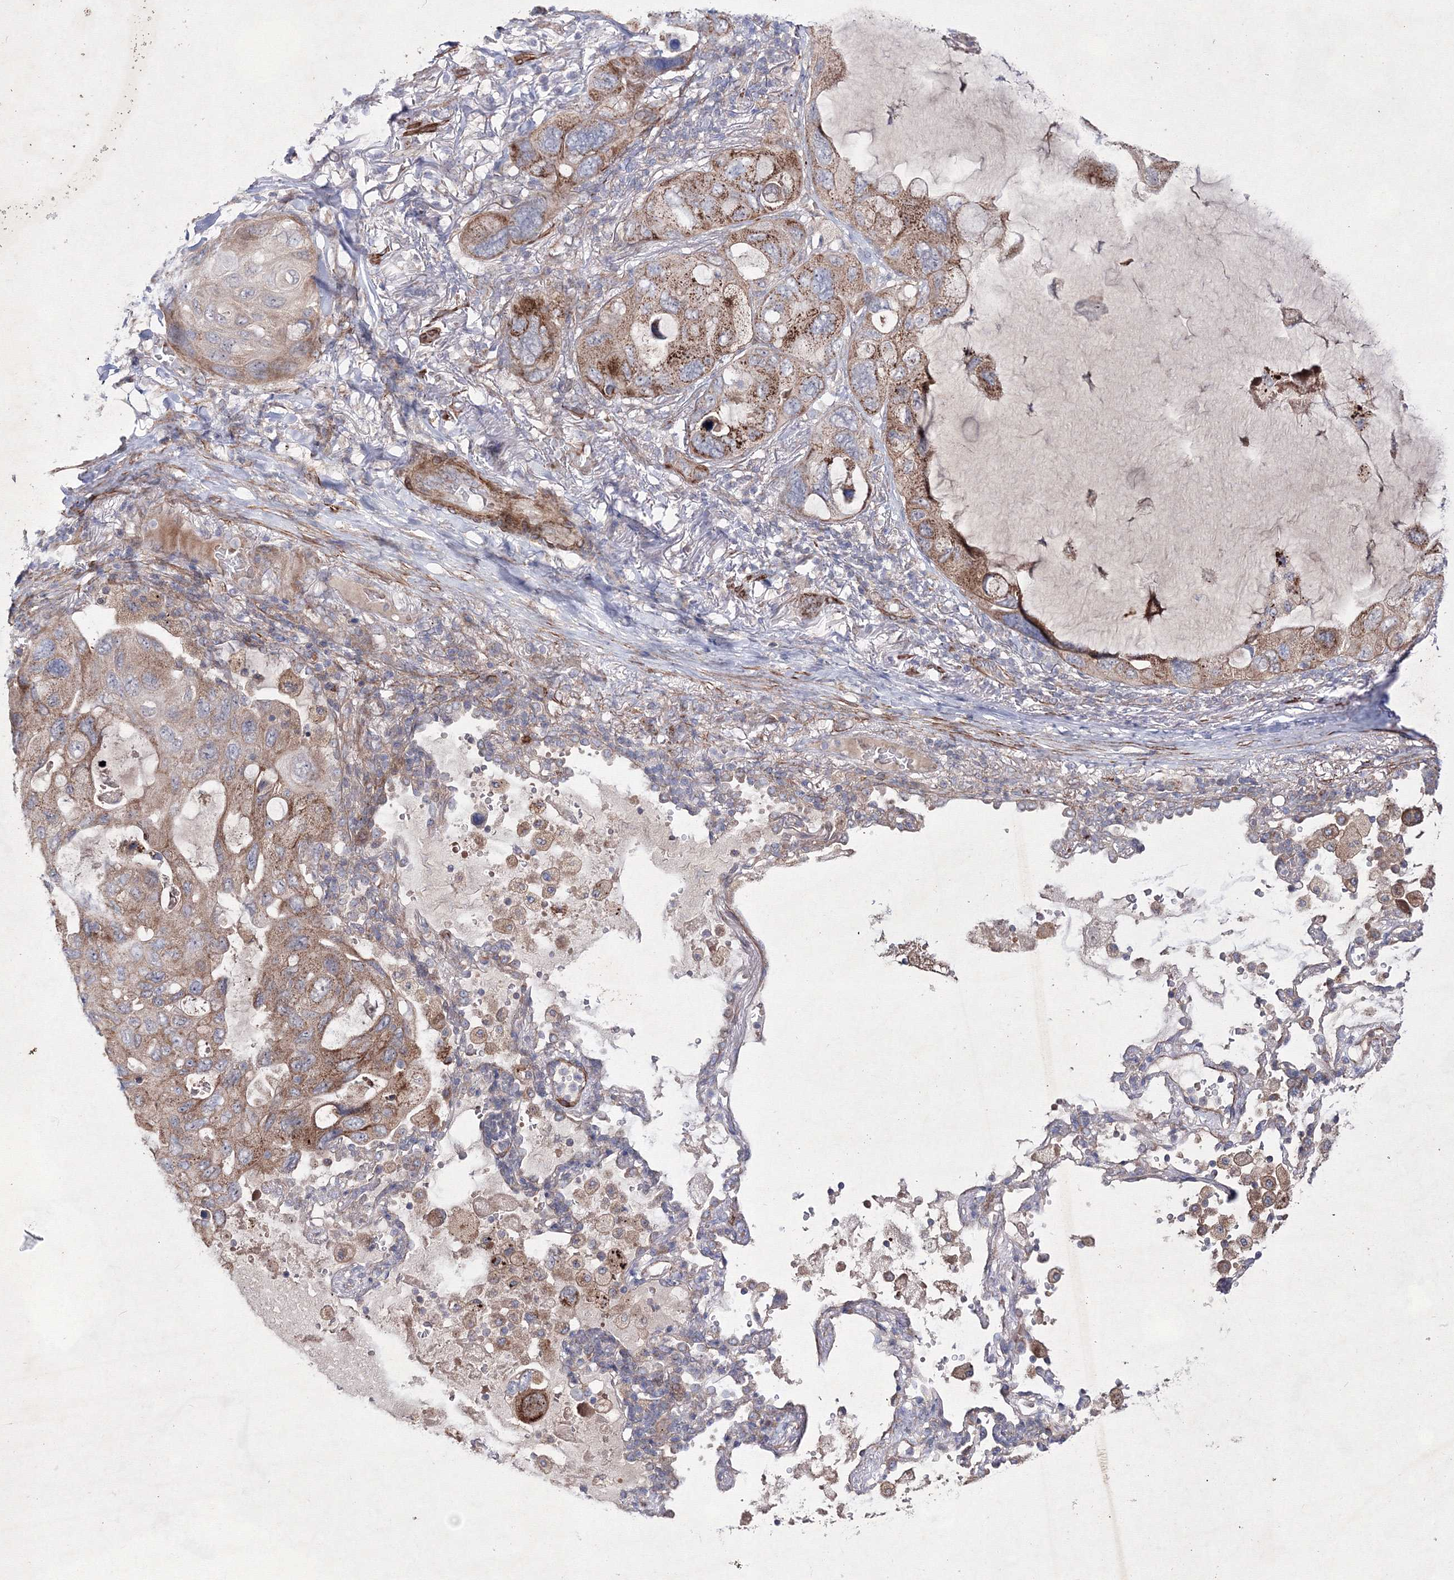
{"staining": {"intensity": "strong", "quantity": "25%-75%", "location": "cytoplasmic/membranous"}, "tissue": "lung cancer", "cell_type": "Tumor cells", "image_type": "cancer", "snomed": [{"axis": "morphology", "description": "Squamous cell carcinoma, NOS"}, {"axis": "topography", "description": "Lung"}], "caption": "Immunohistochemical staining of human lung cancer (squamous cell carcinoma) shows high levels of strong cytoplasmic/membranous expression in about 25%-75% of tumor cells.", "gene": "GFM1", "patient": {"sex": "female", "age": 73}}